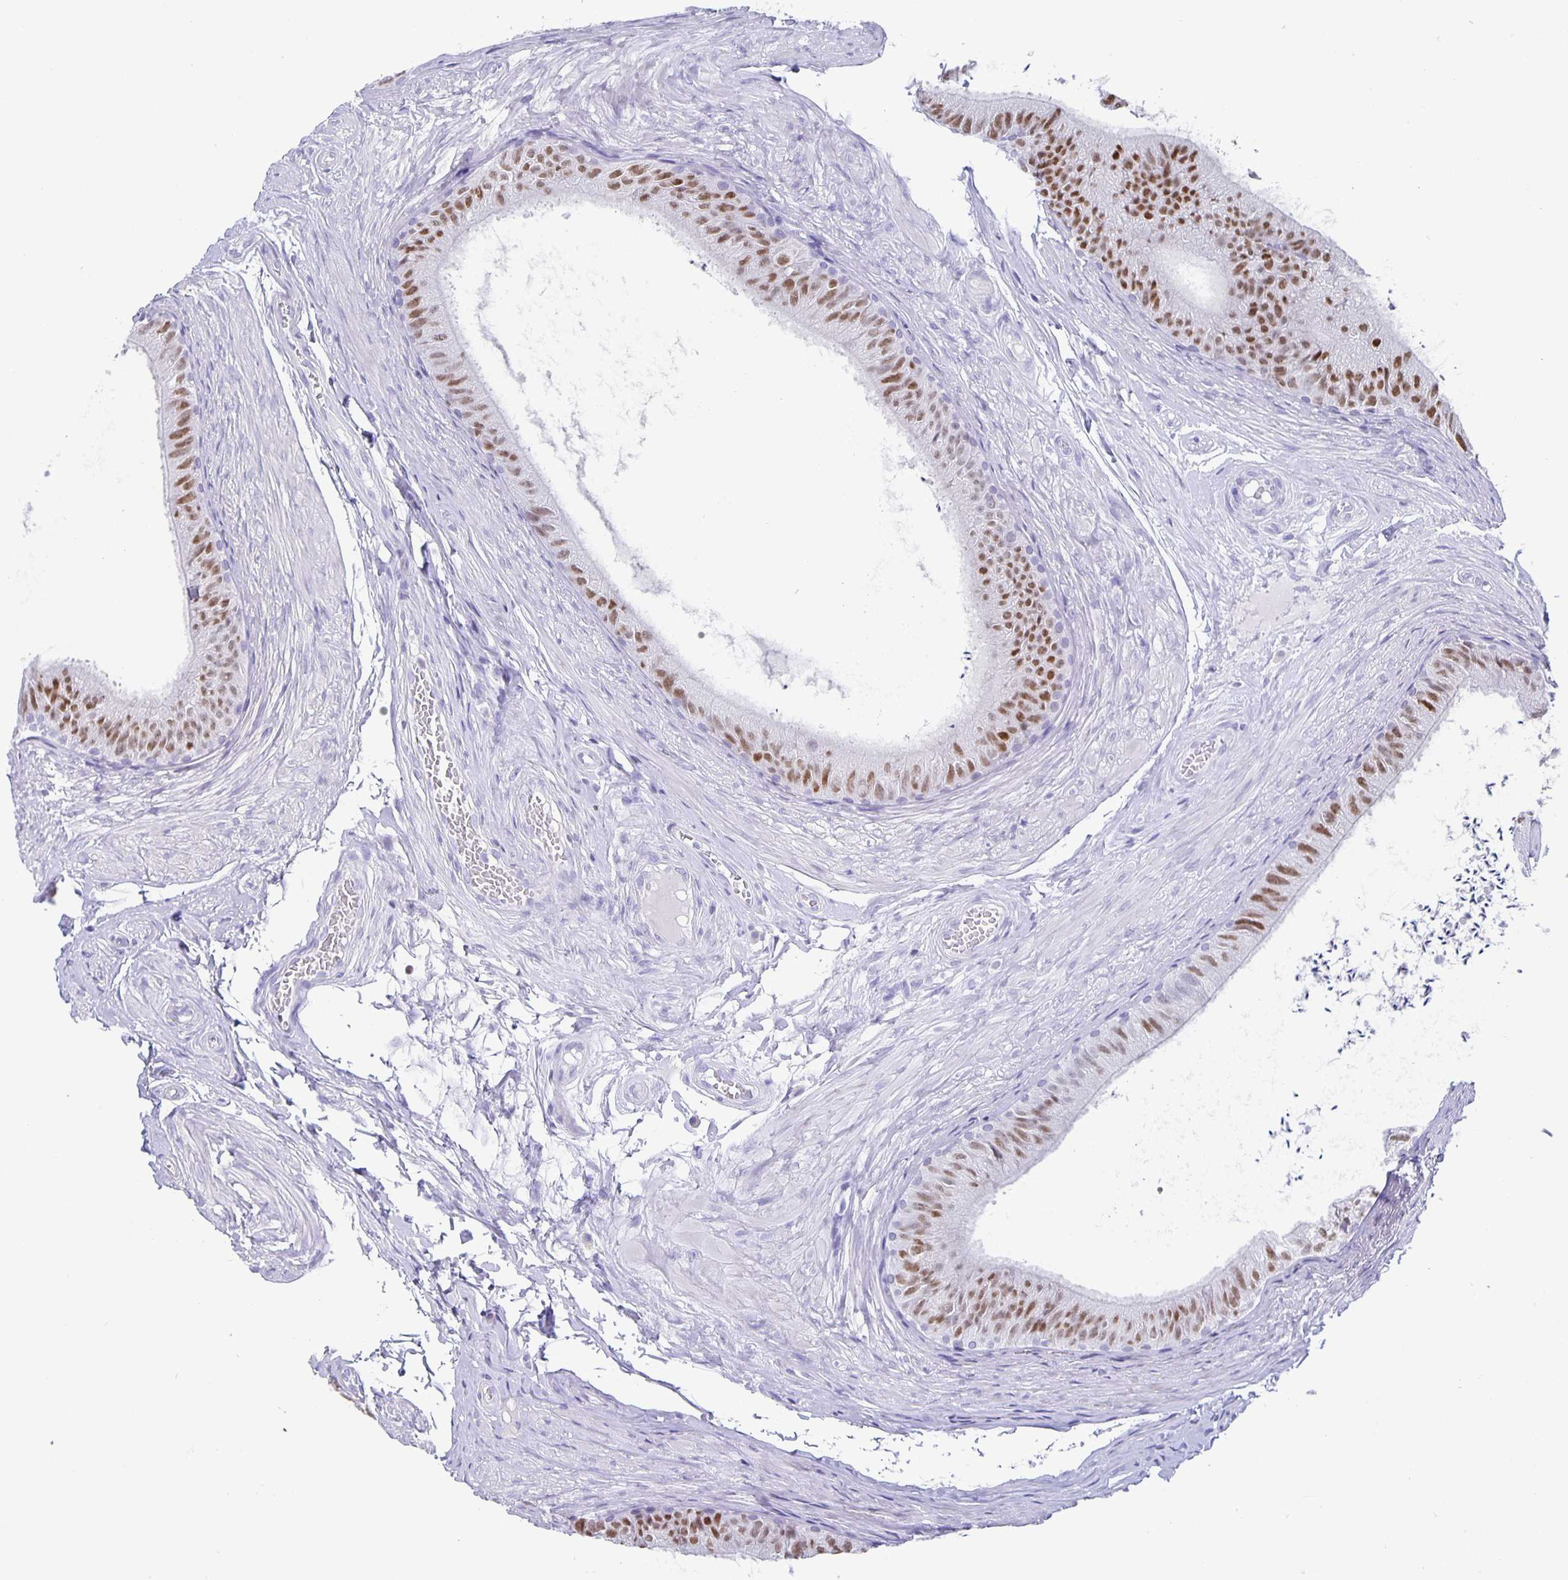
{"staining": {"intensity": "moderate", "quantity": ">75%", "location": "nuclear"}, "tissue": "epididymis", "cell_type": "Glandular cells", "image_type": "normal", "snomed": [{"axis": "morphology", "description": "Normal tissue, NOS"}, {"axis": "topography", "description": "Epididymis, spermatic cord, NOS"}, {"axis": "topography", "description": "Epididymis"}, {"axis": "topography", "description": "Peripheral nerve tissue"}], "caption": "Protein expression analysis of benign human epididymis reveals moderate nuclear staining in approximately >75% of glandular cells. The staining was performed using DAB to visualize the protein expression in brown, while the nuclei were stained in blue with hematoxylin (Magnification: 20x).", "gene": "SATB2", "patient": {"sex": "male", "age": 29}}